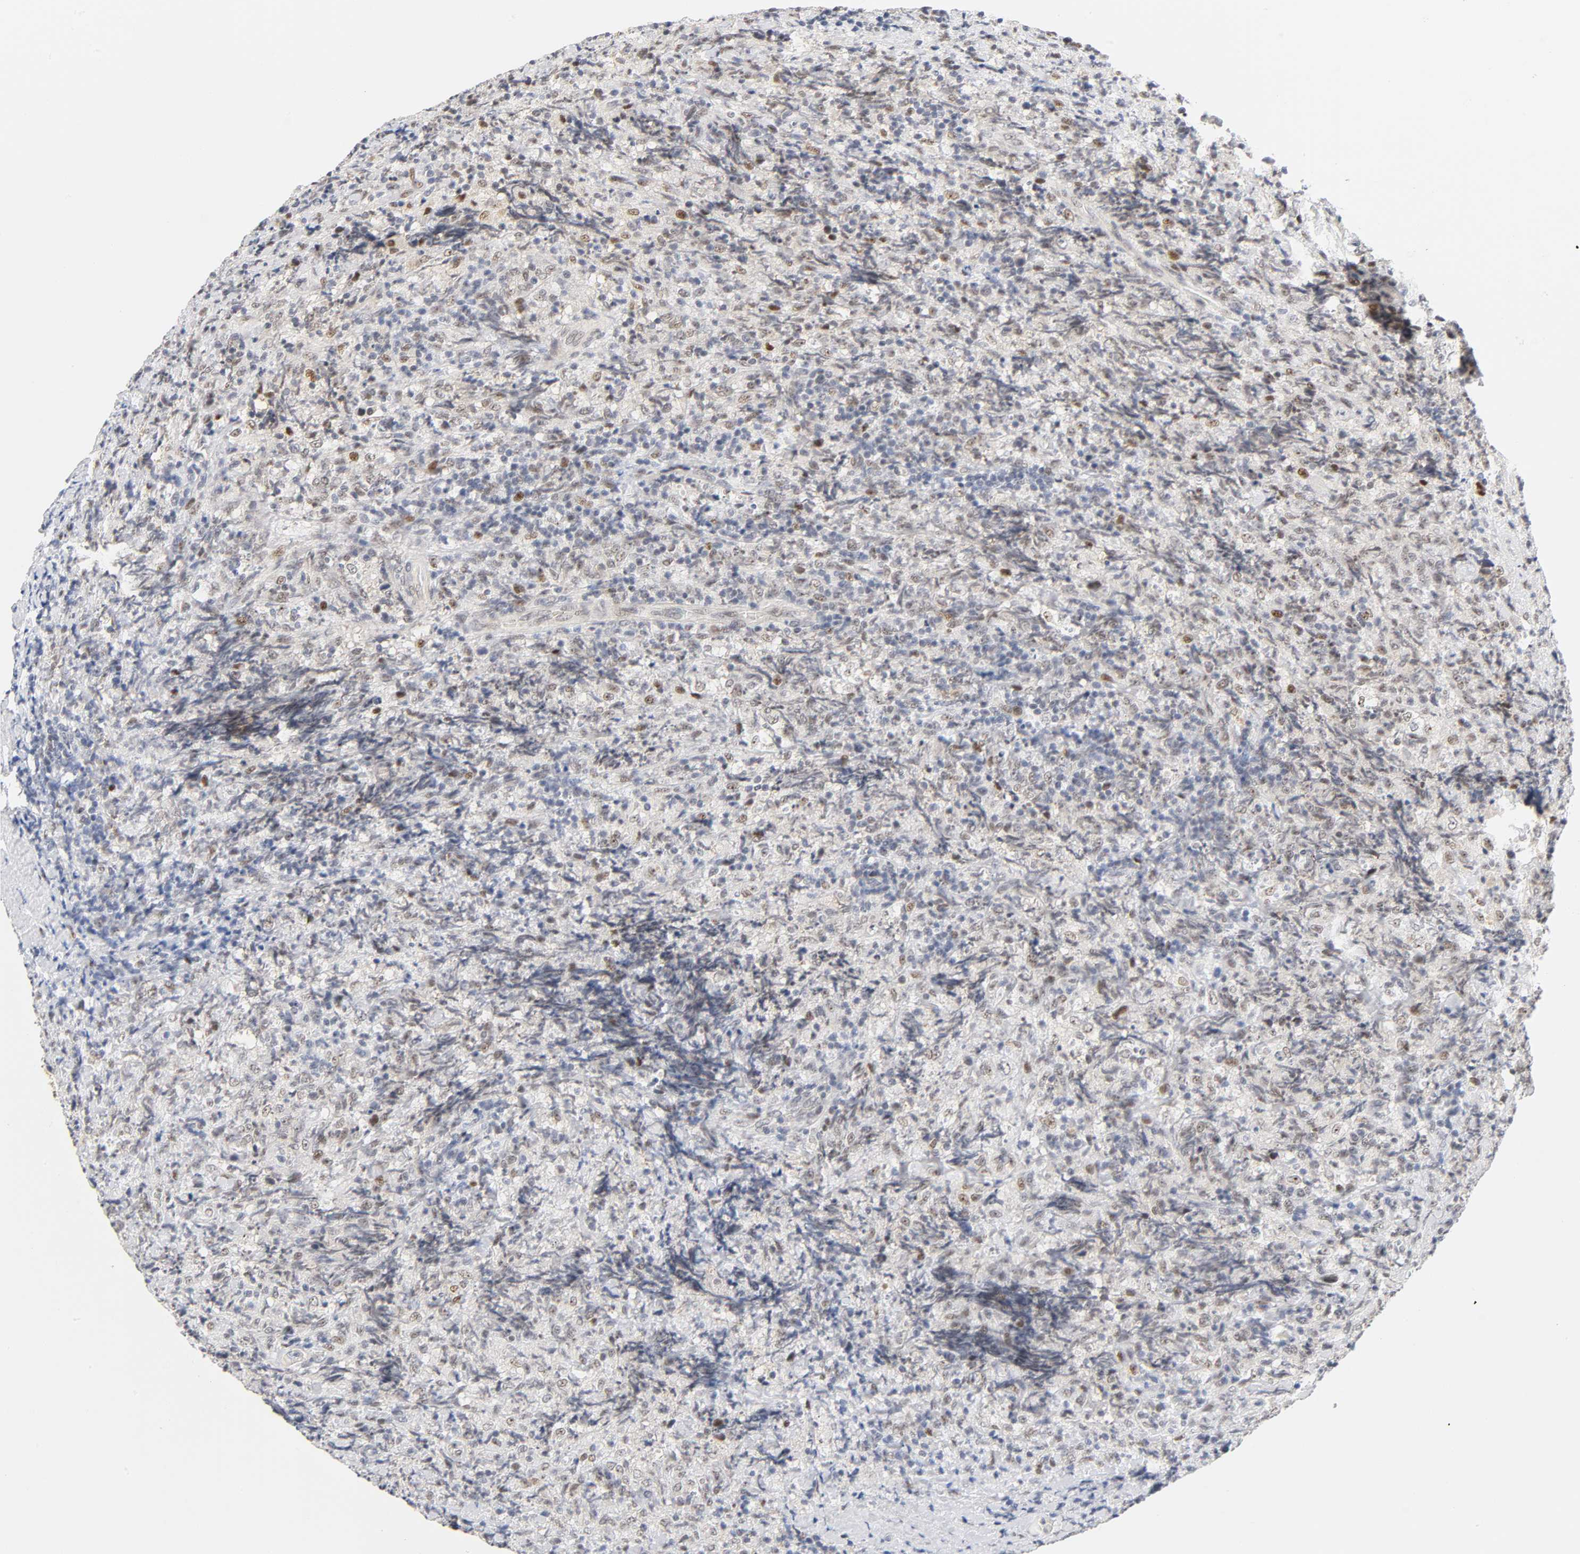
{"staining": {"intensity": "weak", "quantity": "25%-75%", "location": "nuclear"}, "tissue": "lymphoma", "cell_type": "Tumor cells", "image_type": "cancer", "snomed": [{"axis": "morphology", "description": "Malignant lymphoma, non-Hodgkin's type, High grade"}, {"axis": "topography", "description": "Tonsil"}], "caption": "A micrograph of high-grade malignant lymphoma, non-Hodgkin's type stained for a protein exhibits weak nuclear brown staining in tumor cells. Using DAB (brown) and hematoxylin (blue) stains, captured at high magnification using brightfield microscopy.", "gene": "MNAT1", "patient": {"sex": "female", "age": 36}}